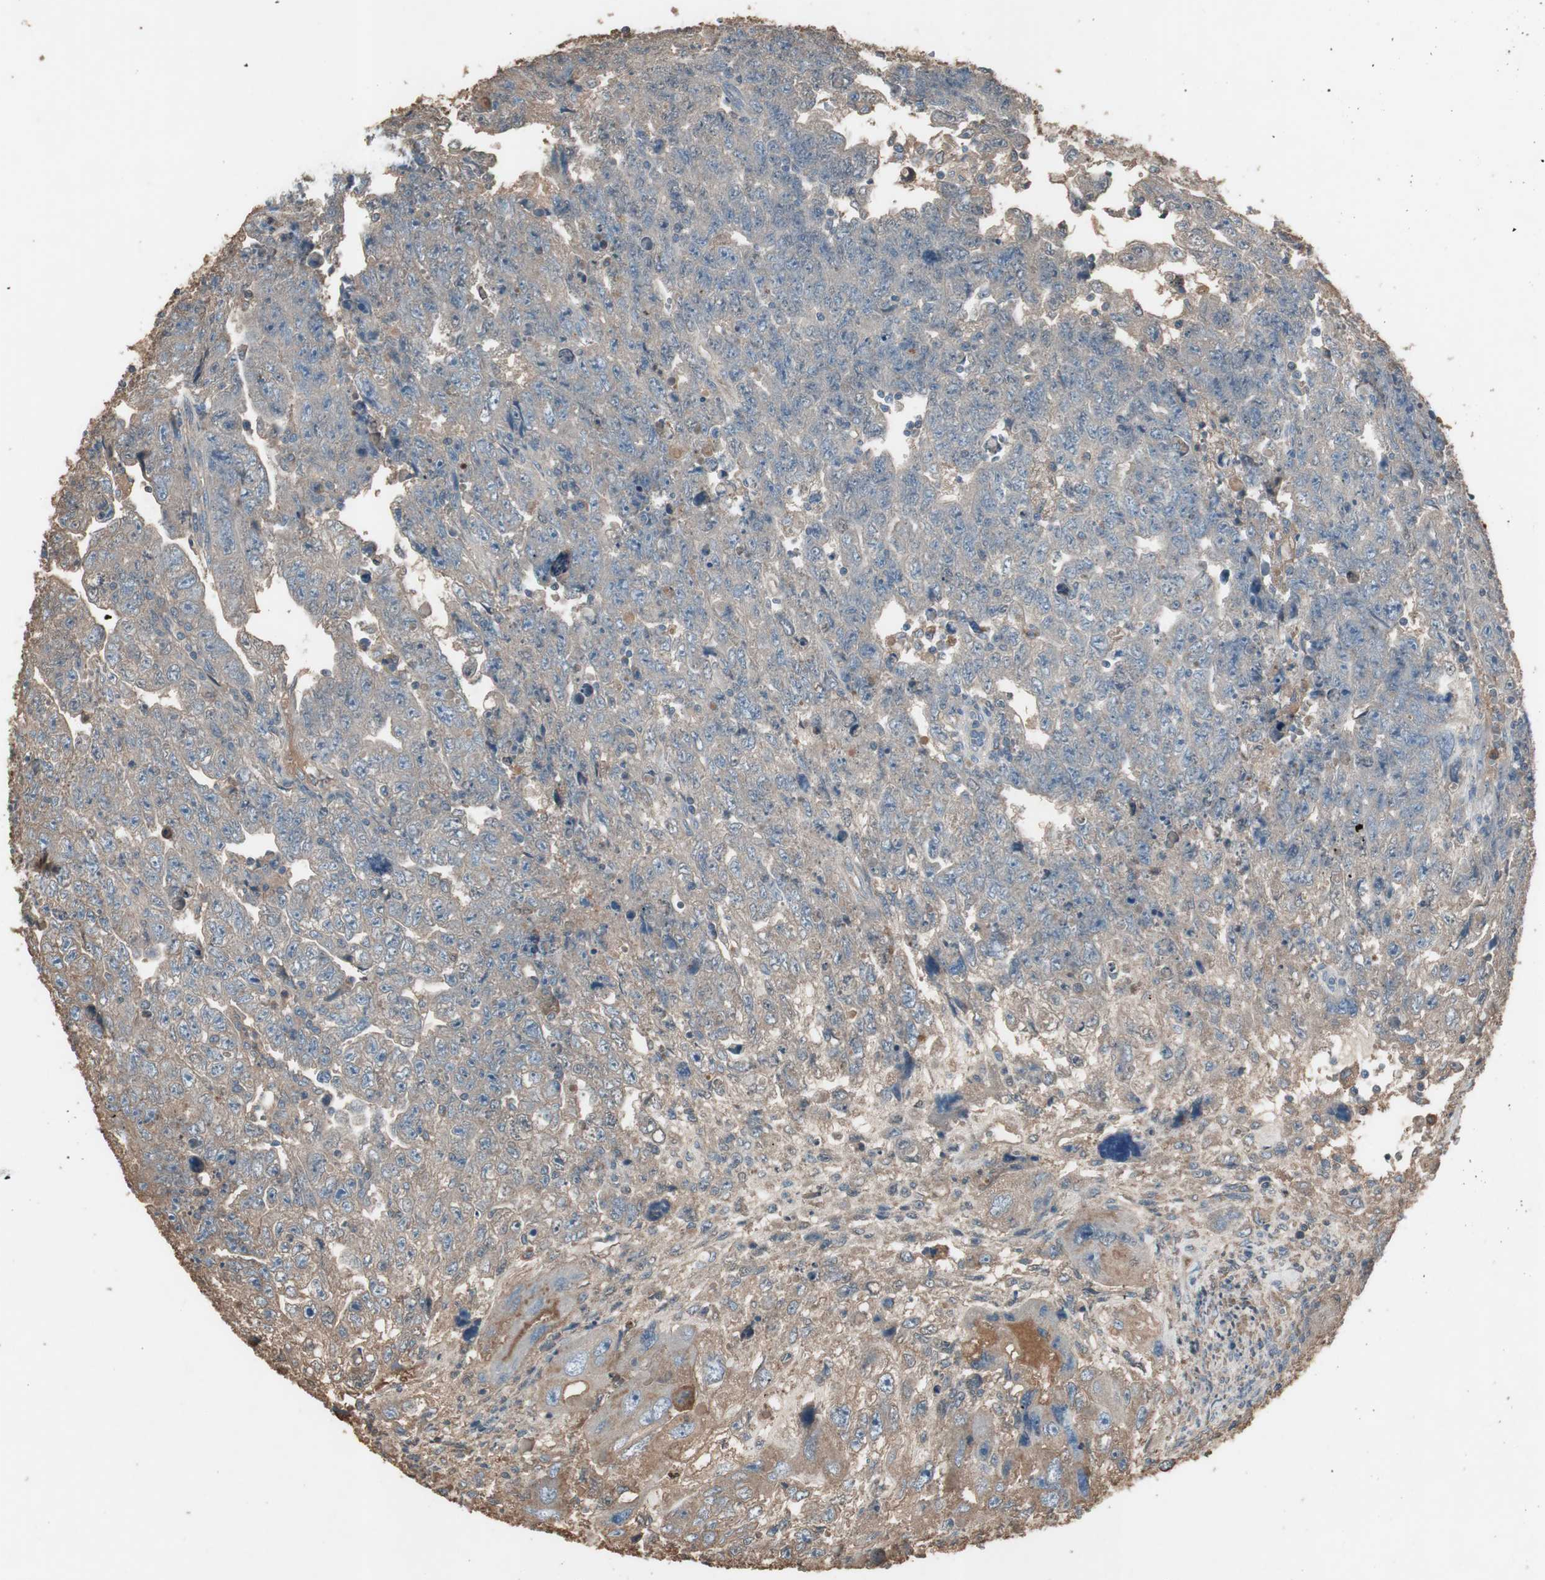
{"staining": {"intensity": "negative", "quantity": "none", "location": "none"}, "tissue": "testis cancer", "cell_type": "Tumor cells", "image_type": "cancer", "snomed": [{"axis": "morphology", "description": "Carcinoma, Embryonal, NOS"}, {"axis": "topography", "description": "Testis"}], "caption": "Testis embryonal carcinoma was stained to show a protein in brown. There is no significant positivity in tumor cells.", "gene": "MMP14", "patient": {"sex": "male", "age": 28}}